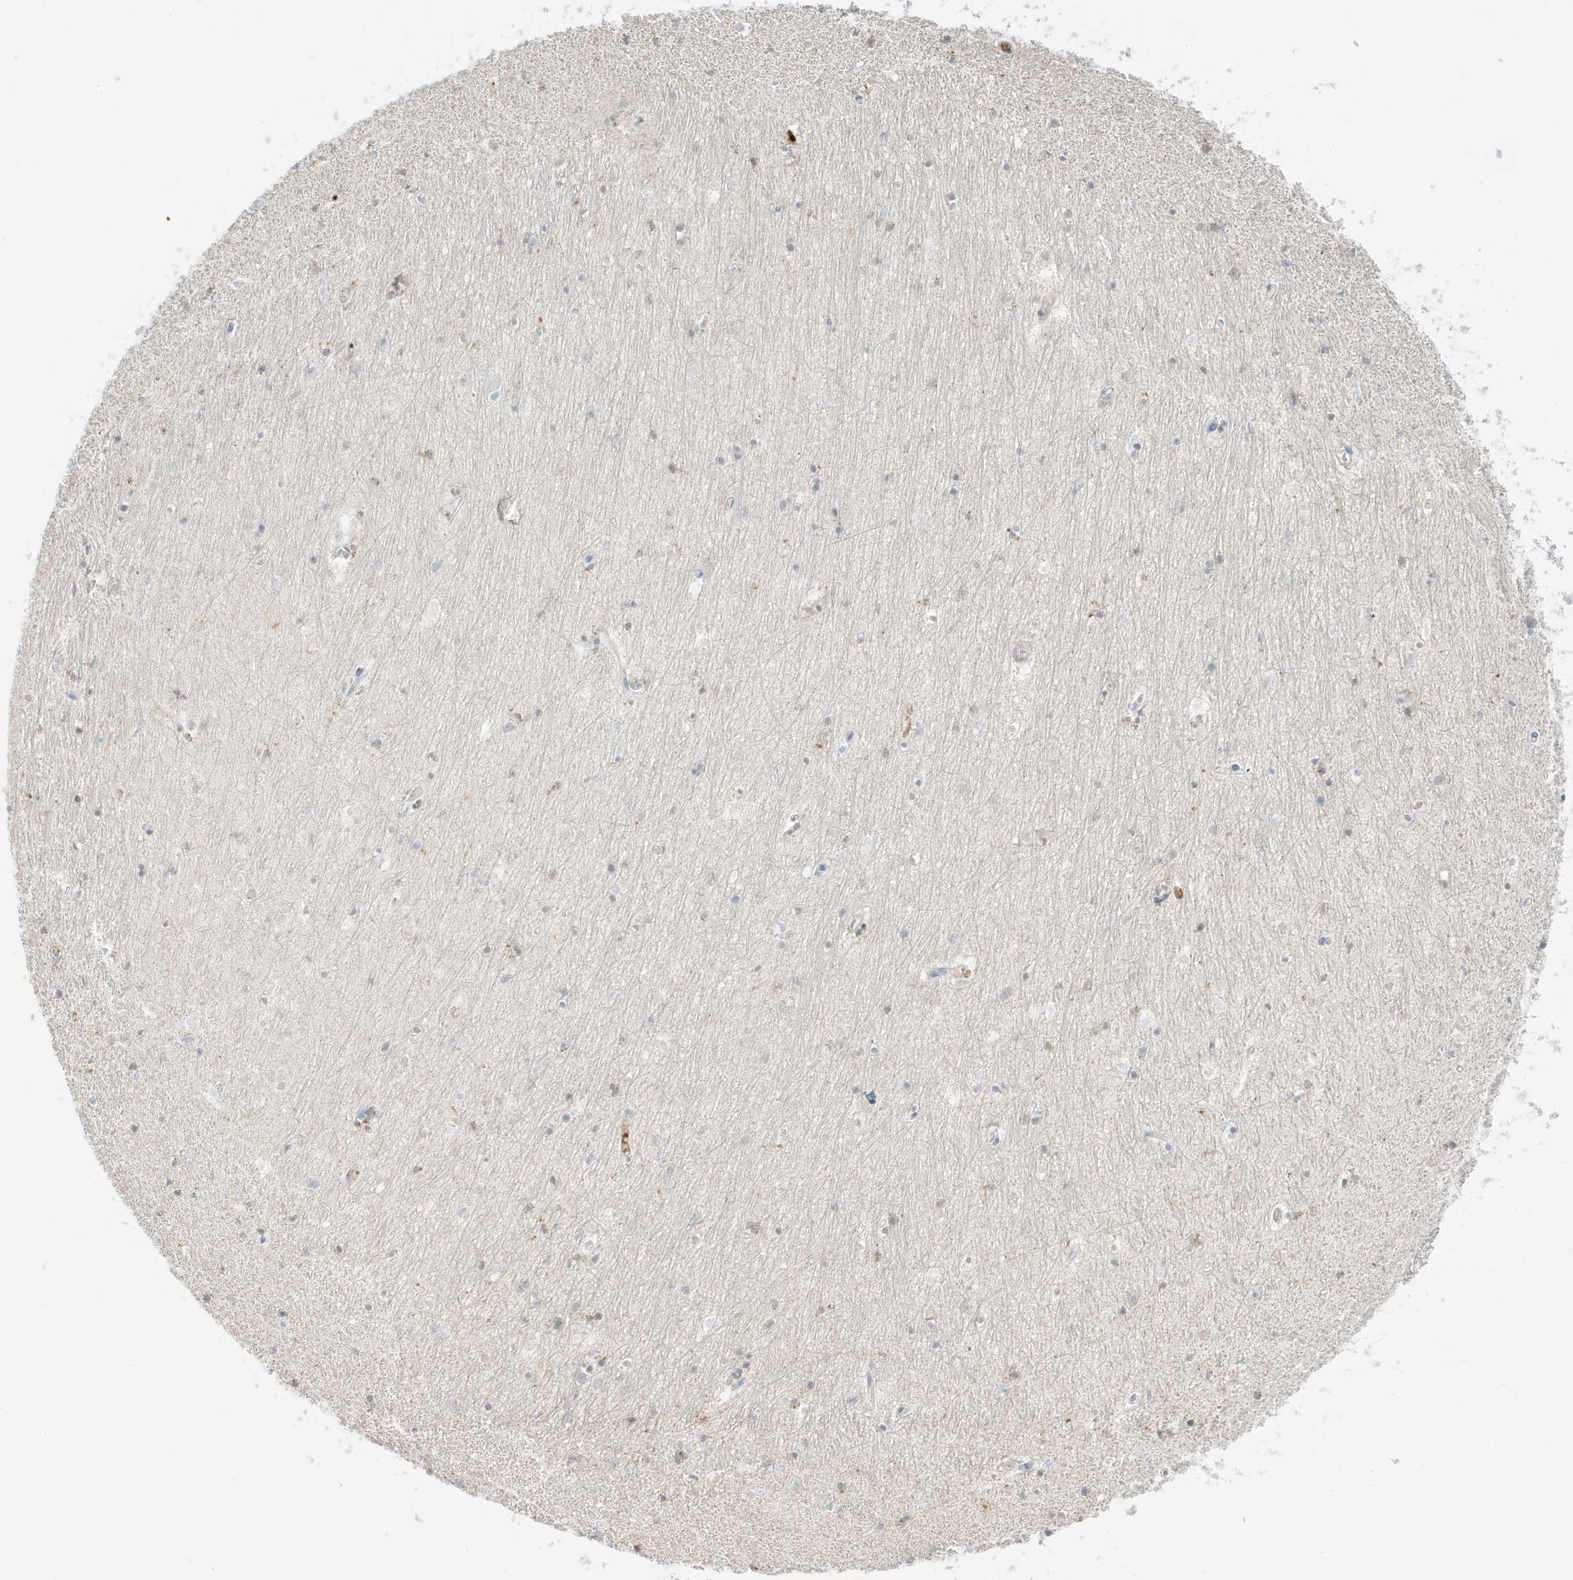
{"staining": {"intensity": "negative", "quantity": "none", "location": "none"}, "tissue": "hippocampus", "cell_type": "Glial cells", "image_type": "normal", "snomed": [{"axis": "morphology", "description": "Normal tissue, NOS"}, {"axis": "topography", "description": "Hippocampus"}], "caption": "IHC of unremarkable human hippocampus demonstrates no staining in glial cells.", "gene": "GCA", "patient": {"sex": "female", "age": 64}}